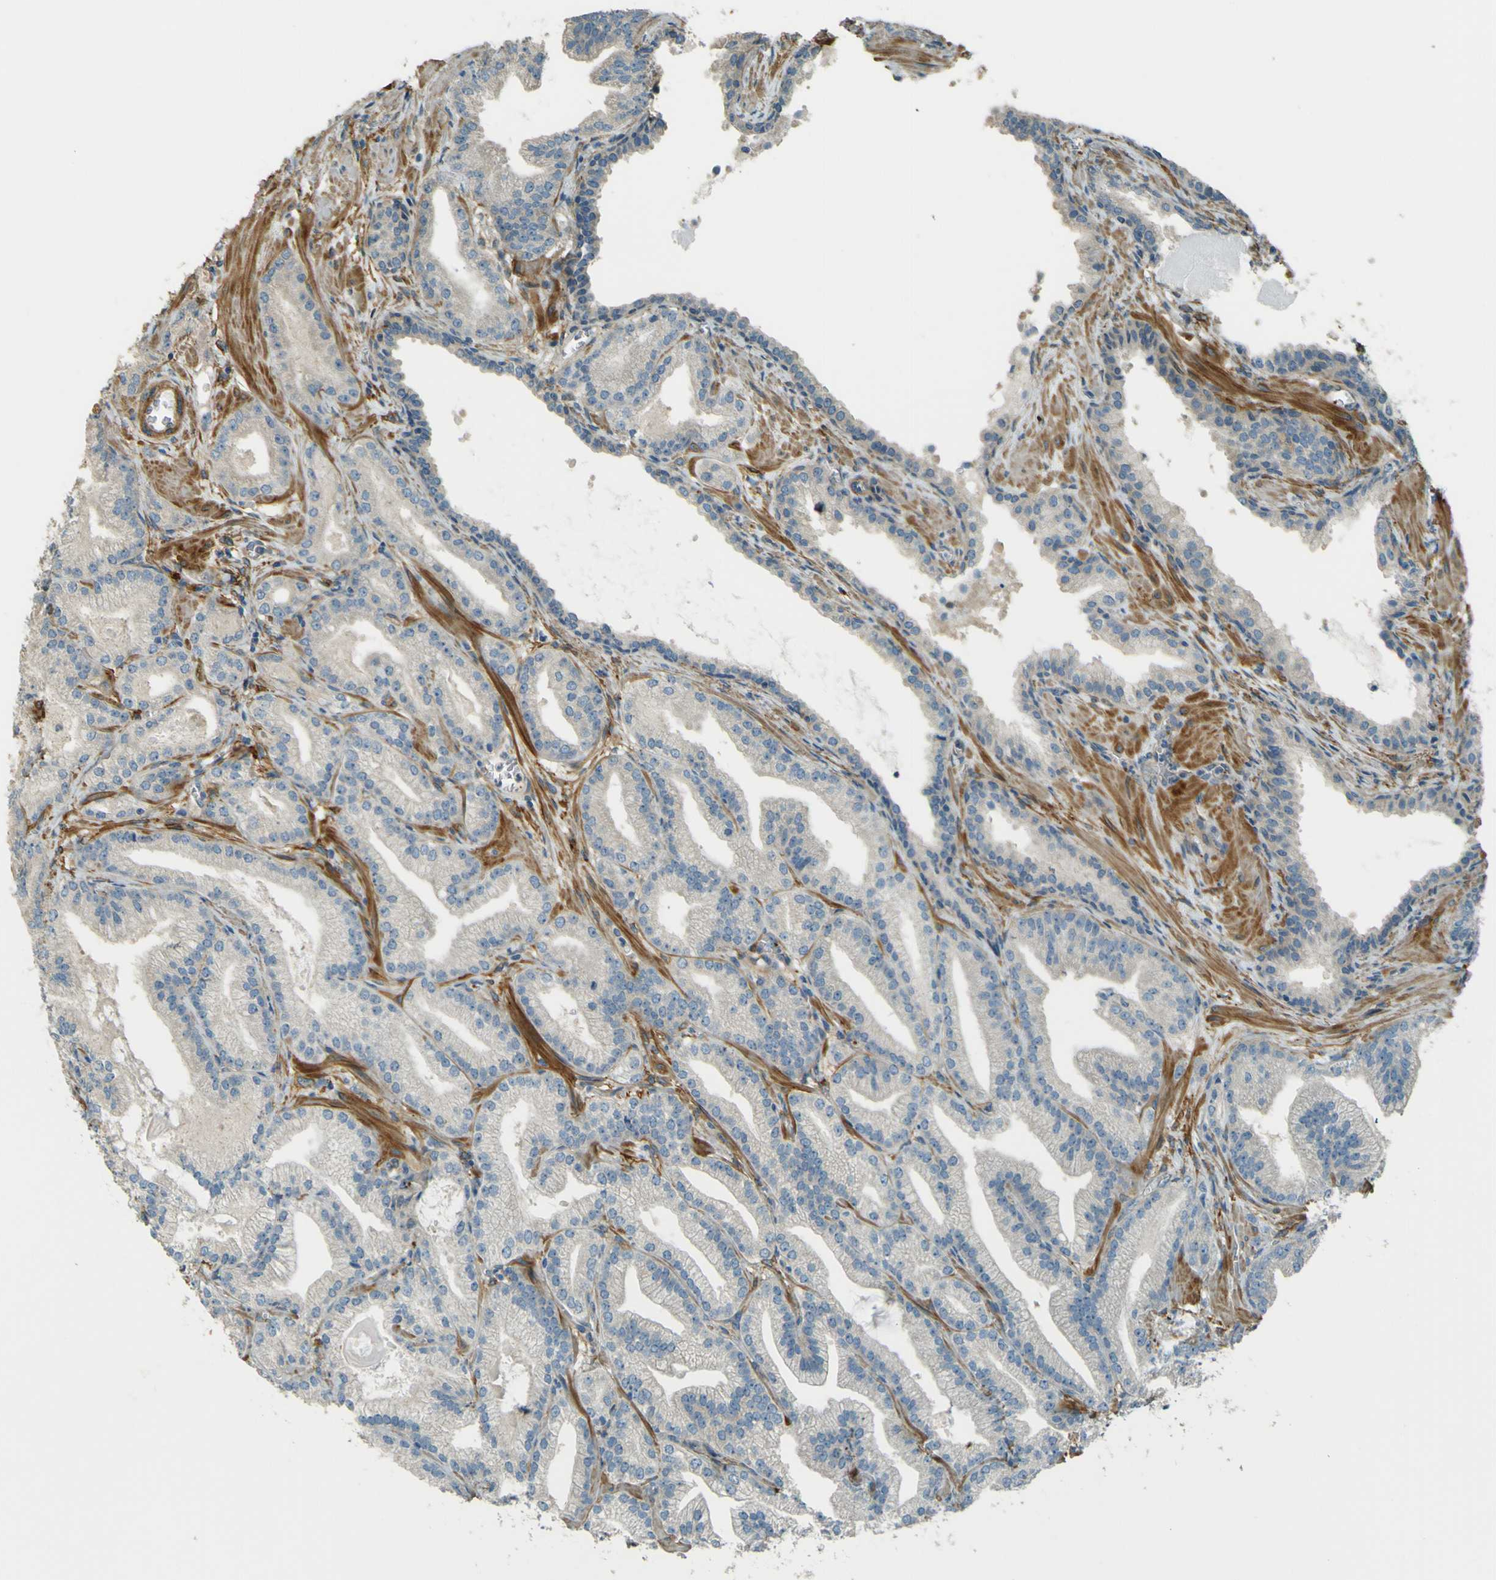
{"staining": {"intensity": "negative", "quantity": "none", "location": "none"}, "tissue": "prostate cancer", "cell_type": "Tumor cells", "image_type": "cancer", "snomed": [{"axis": "morphology", "description": "Adenocarcinoma, Low grade"}, {"axis": "topography", "description": "Prostate"}], "caption": "This is an immunohistochemistry (IHC) image of human prostate cancer (adenocarcinoma (low-grade)). There is no expression in tumor cells.", "gene": "NEXN", "patient": {"sex": "male", "age": 59}}